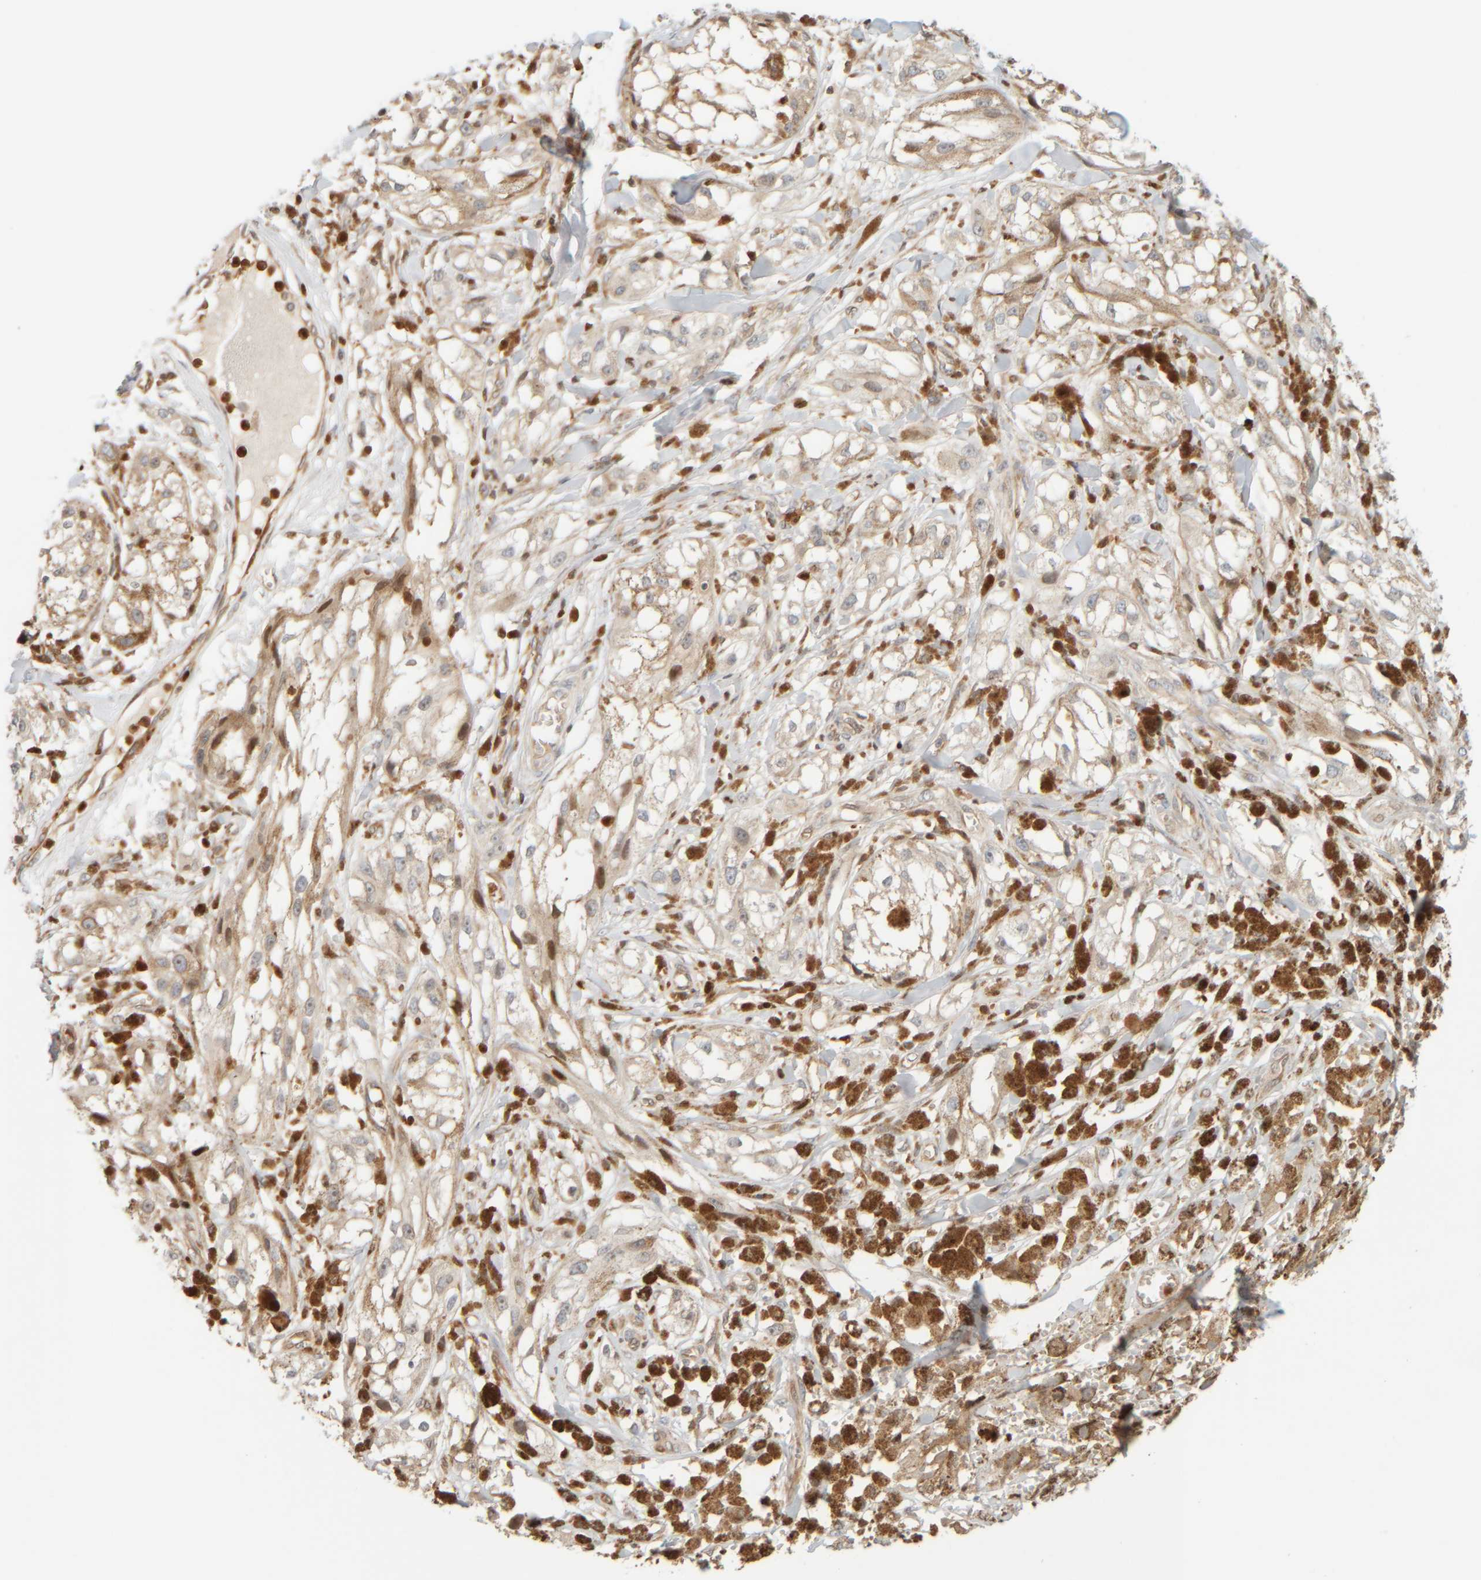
{"staining": {"intensity": "negative", "quantity": "none", "location": "none"}, "tissue": "melanoma", "cell_type": "Tumor cells", "image_type": "cancer", "snomed": [{"axis": "morphology", "description": "Malignant melanoma, NOS"}, {"axis": "topography", "description": "Skin"}], "caption": "An immunohistochemistry (IHC) micrograph of melanoma is shown. There is no staining in tumor cells of melanoma. Nuclei are stained in blue.", "gene": "PTGES3L-AARSD1", "patient": {"sex": "male", "age": 88}}